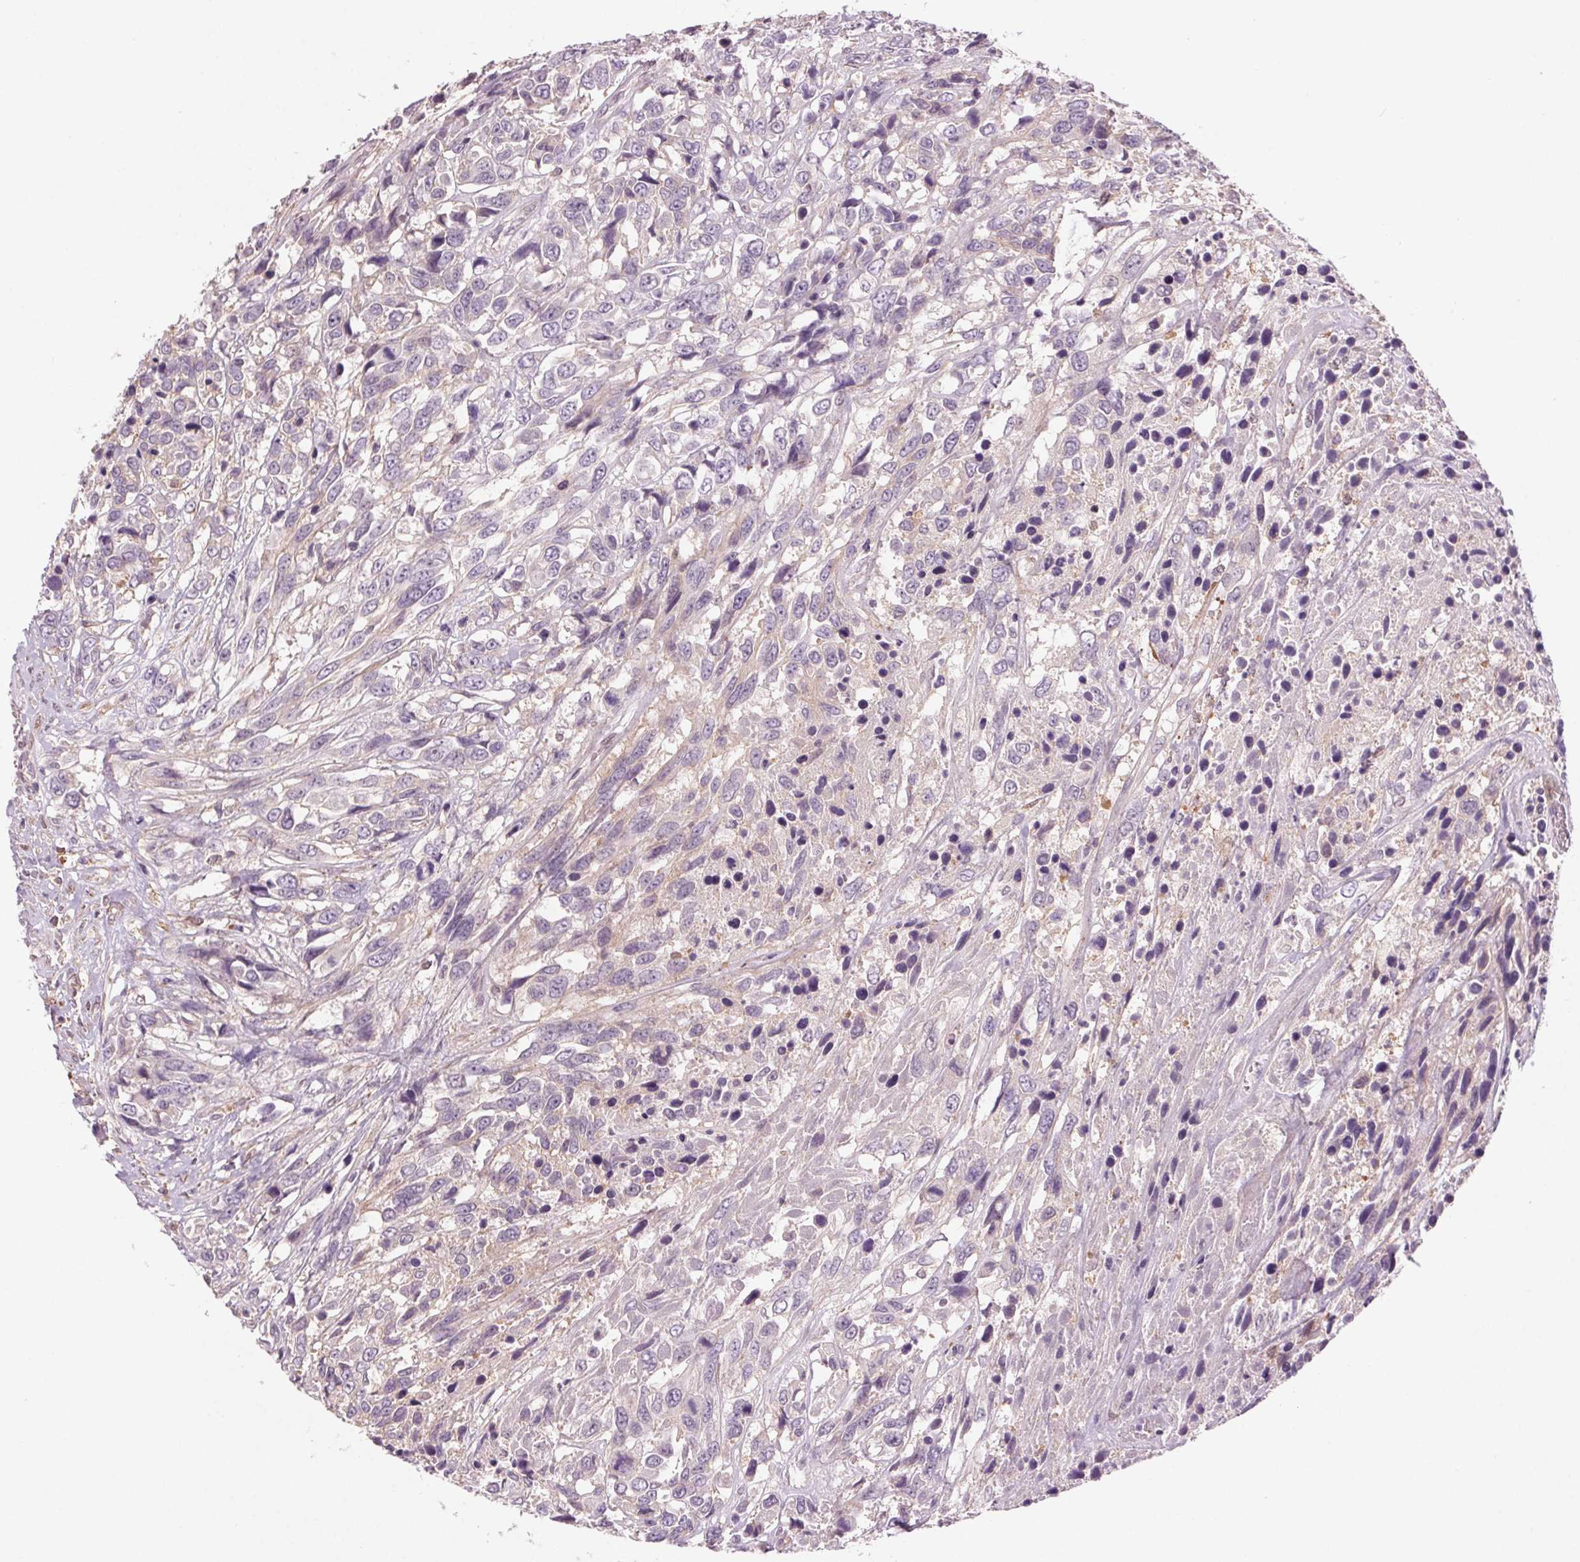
{"staining": {"intensity": "negative", "quantity": "none", "location": "none"}, "tissue": "urothelial cancer", "cell_type": "Tumor cells", "image_type": "cancer", "snomed": [{"axis": "morphology", "description": "Urothelial carcinoma, High grade"}, {"axis": "topography", "description": "Urinary bladder"}], "caption": "Urothelial cancer was stained to show a protein in brown. There is no significant positivity in tumor cells. Nuclei are stained in blue.", "gene": "HHLA2", "patient": {"sex": "female", "age": 70}}